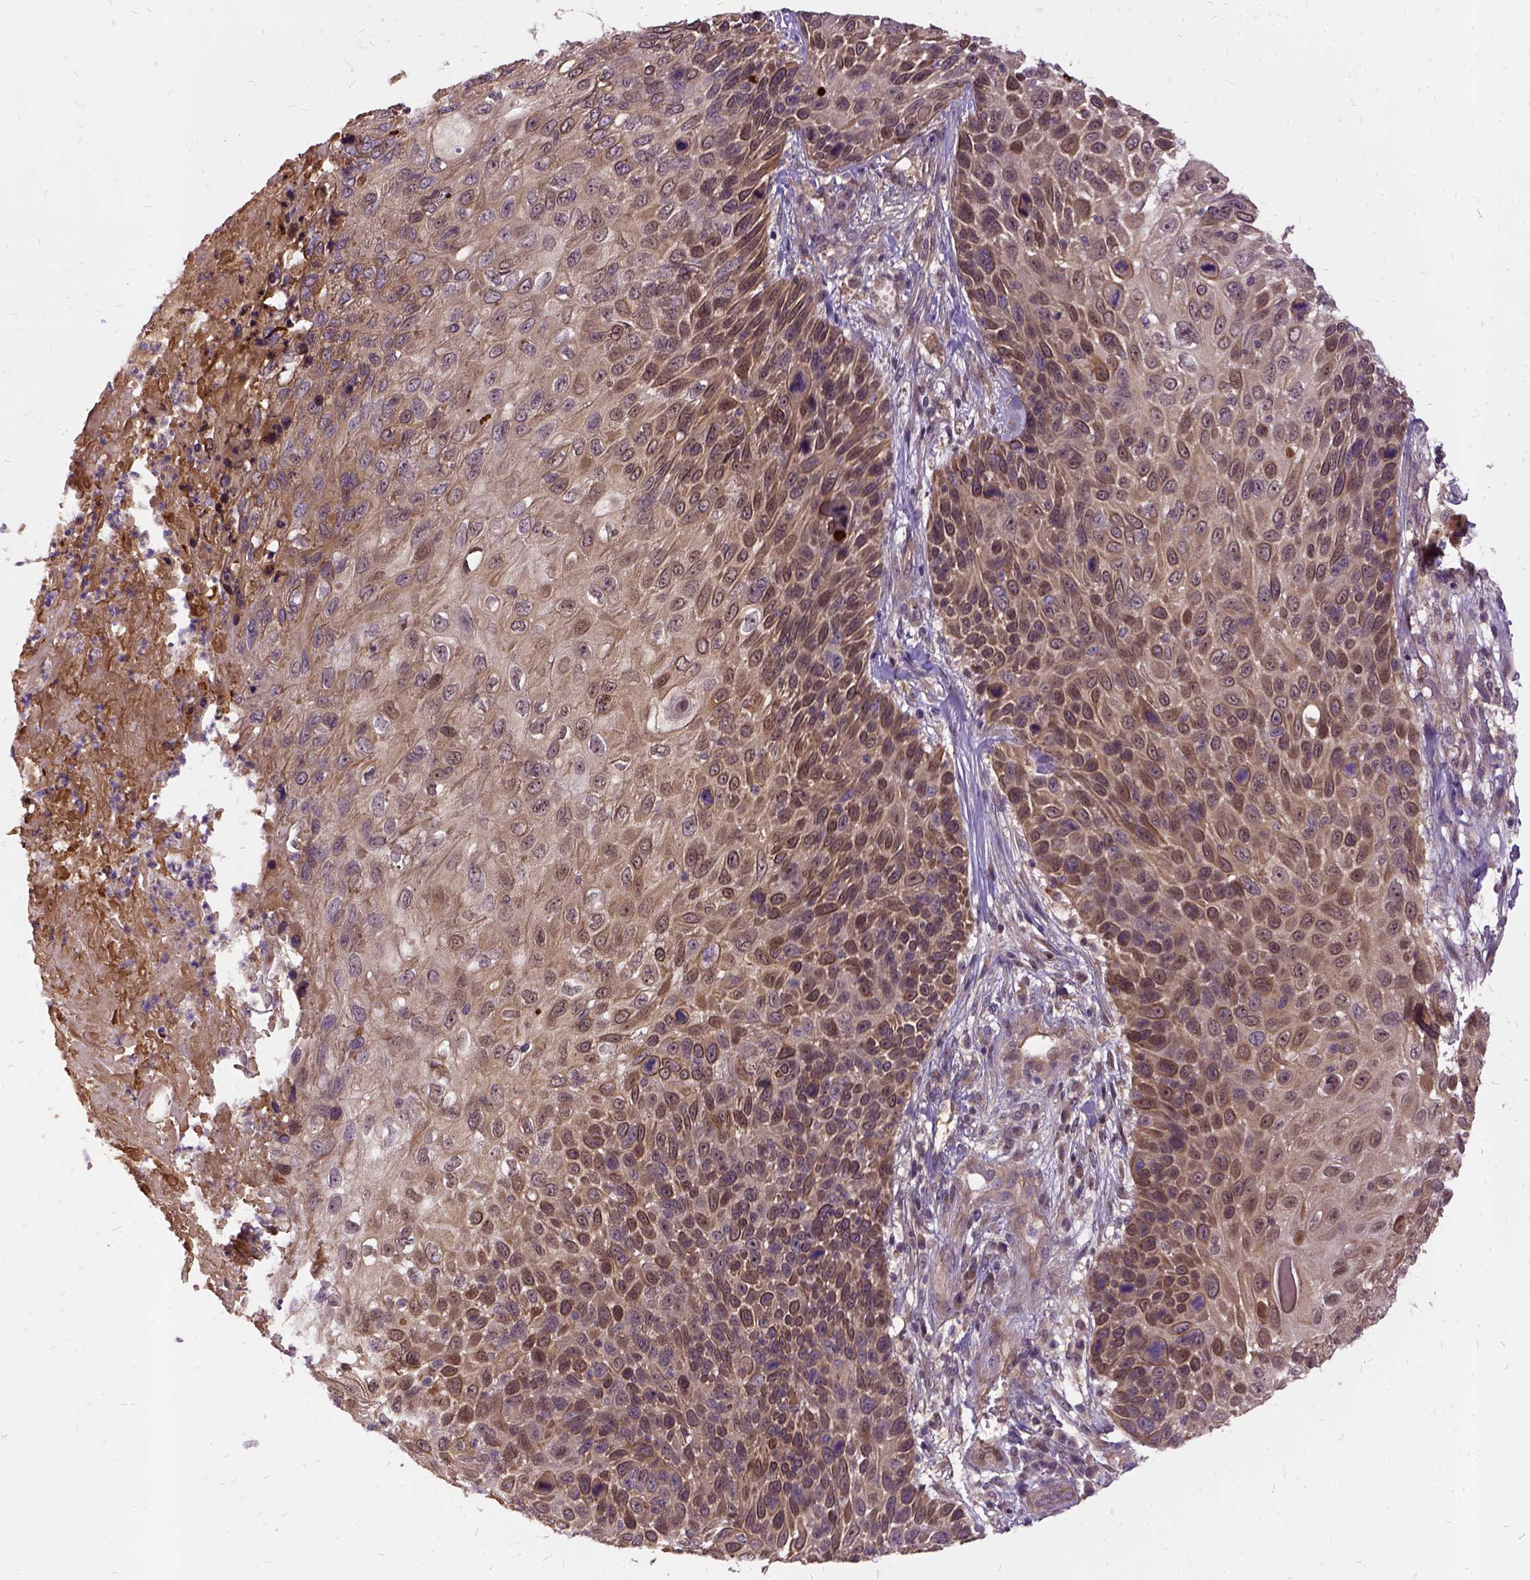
{"staining": {"intensity": "strong", "quantity": "<25%", "location": "cytoplasmic/membranous,nuclear"}, "tissue": "skin cancer", "cell_type": "Tumor cells", "image_type": "cancer", "snomed": [{"axis": "morphology", "description": "Squamous cell carcinoma, NOS"}, {"axis": "topography", "description": "Skin"}], "caption": "Skin cancer stained for a protein shows strong cytoplasmic/membranous and nuclear positivity in tumor cells.", "gene": "ILRUN", "patient": {"sex": "male", "age": 92}}